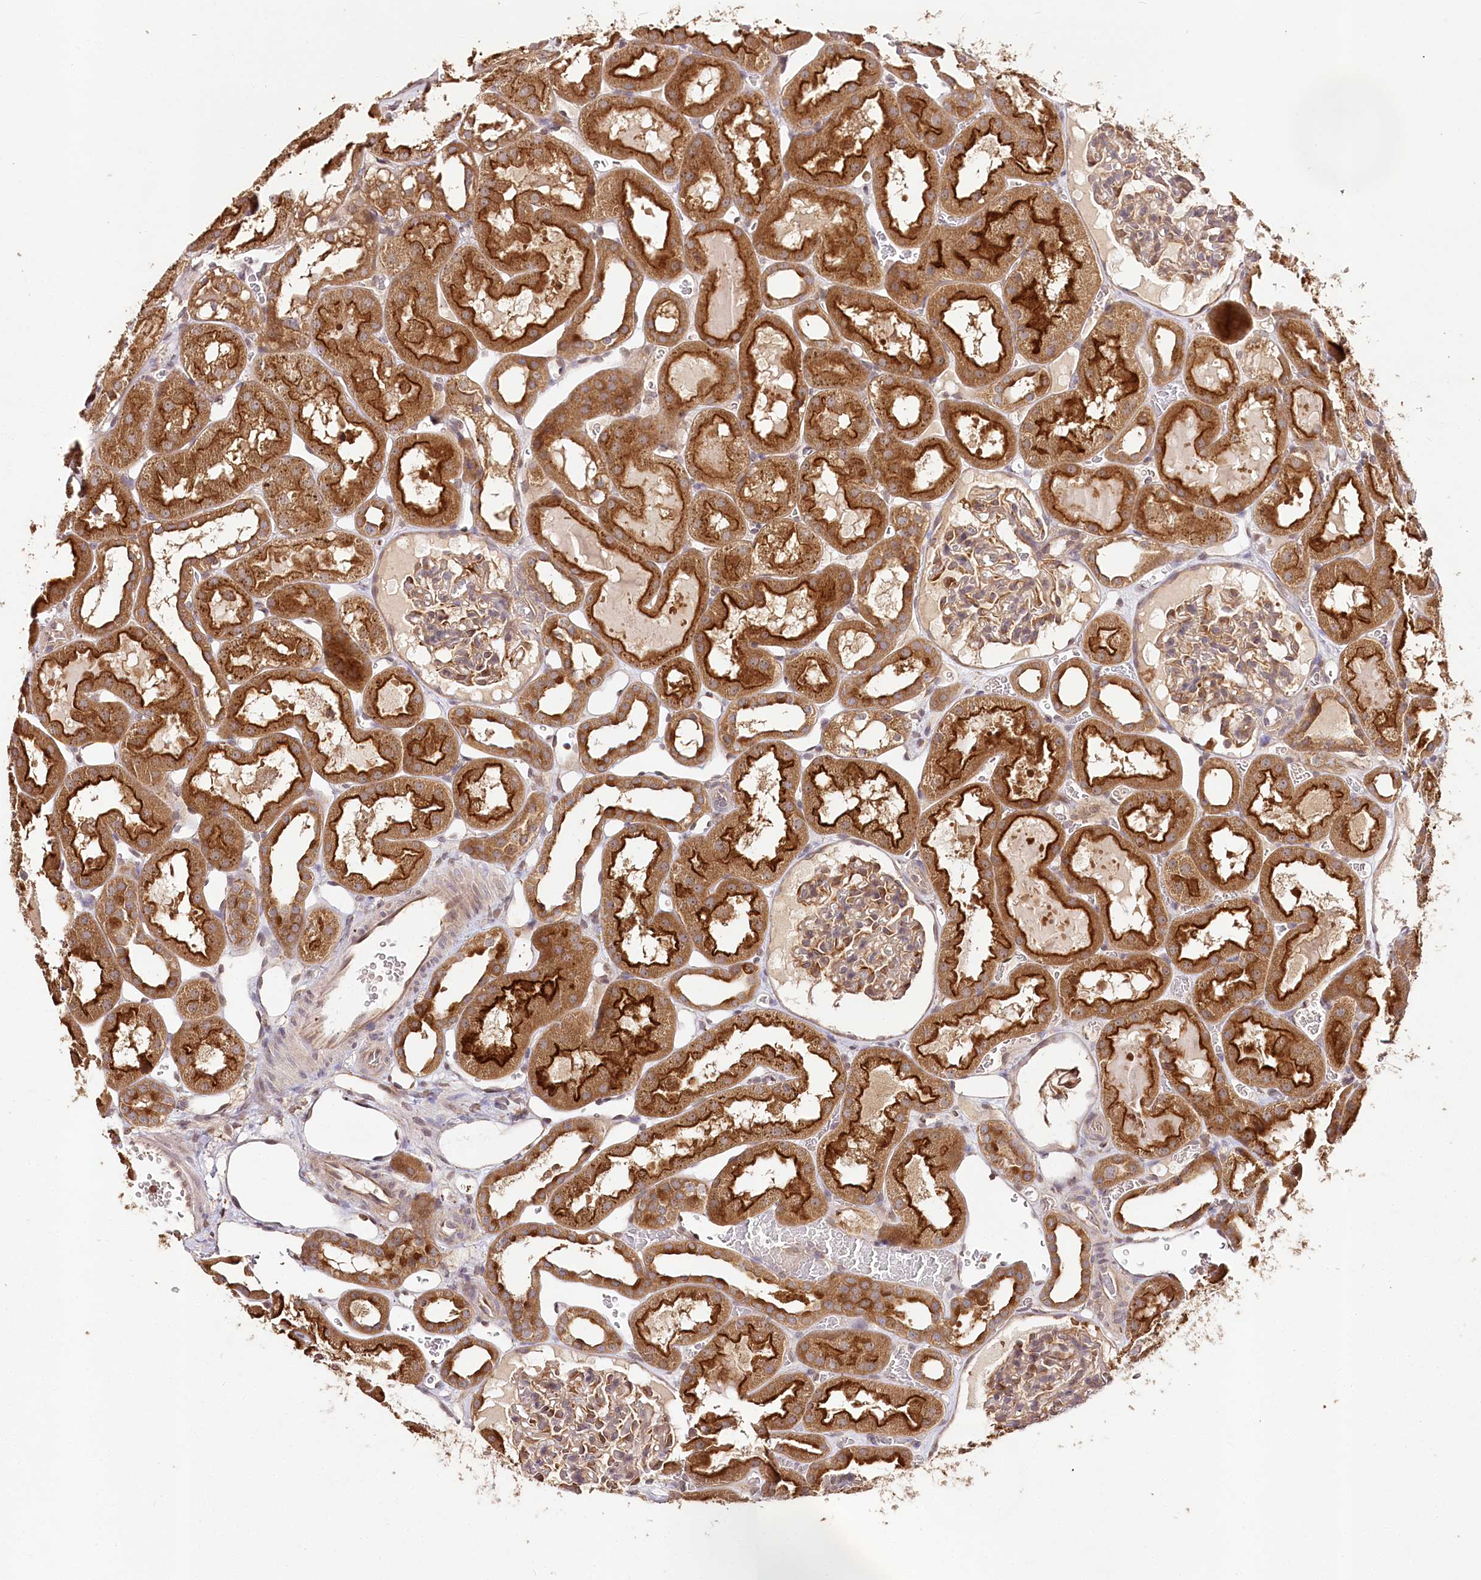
{"staining": {"intensity": "moderate", "quantity": ">75%", "location": "cytoplasmic/membranous"}, "tissue": "kidney", "cell_type": "Cells in glomeruli", "image_type": "normal", "snomed": [{"axis": "morphology", "description": "Normal tissue, NOS"}, {"axis": "topography", "description": "Kidney"}, {"axis": "topography", "description": "Urinary bladder"}], "caption": "Protein analysis of unremarkable kidney exhibits moderate cytoplasmic/membranous expression in approximately >75% of cells in glomeruli. The protein is shown in brown color, while the nuclei are stained blue.", "gene": "DMXL1", "patient": {"sex": "male", "age": 16}}